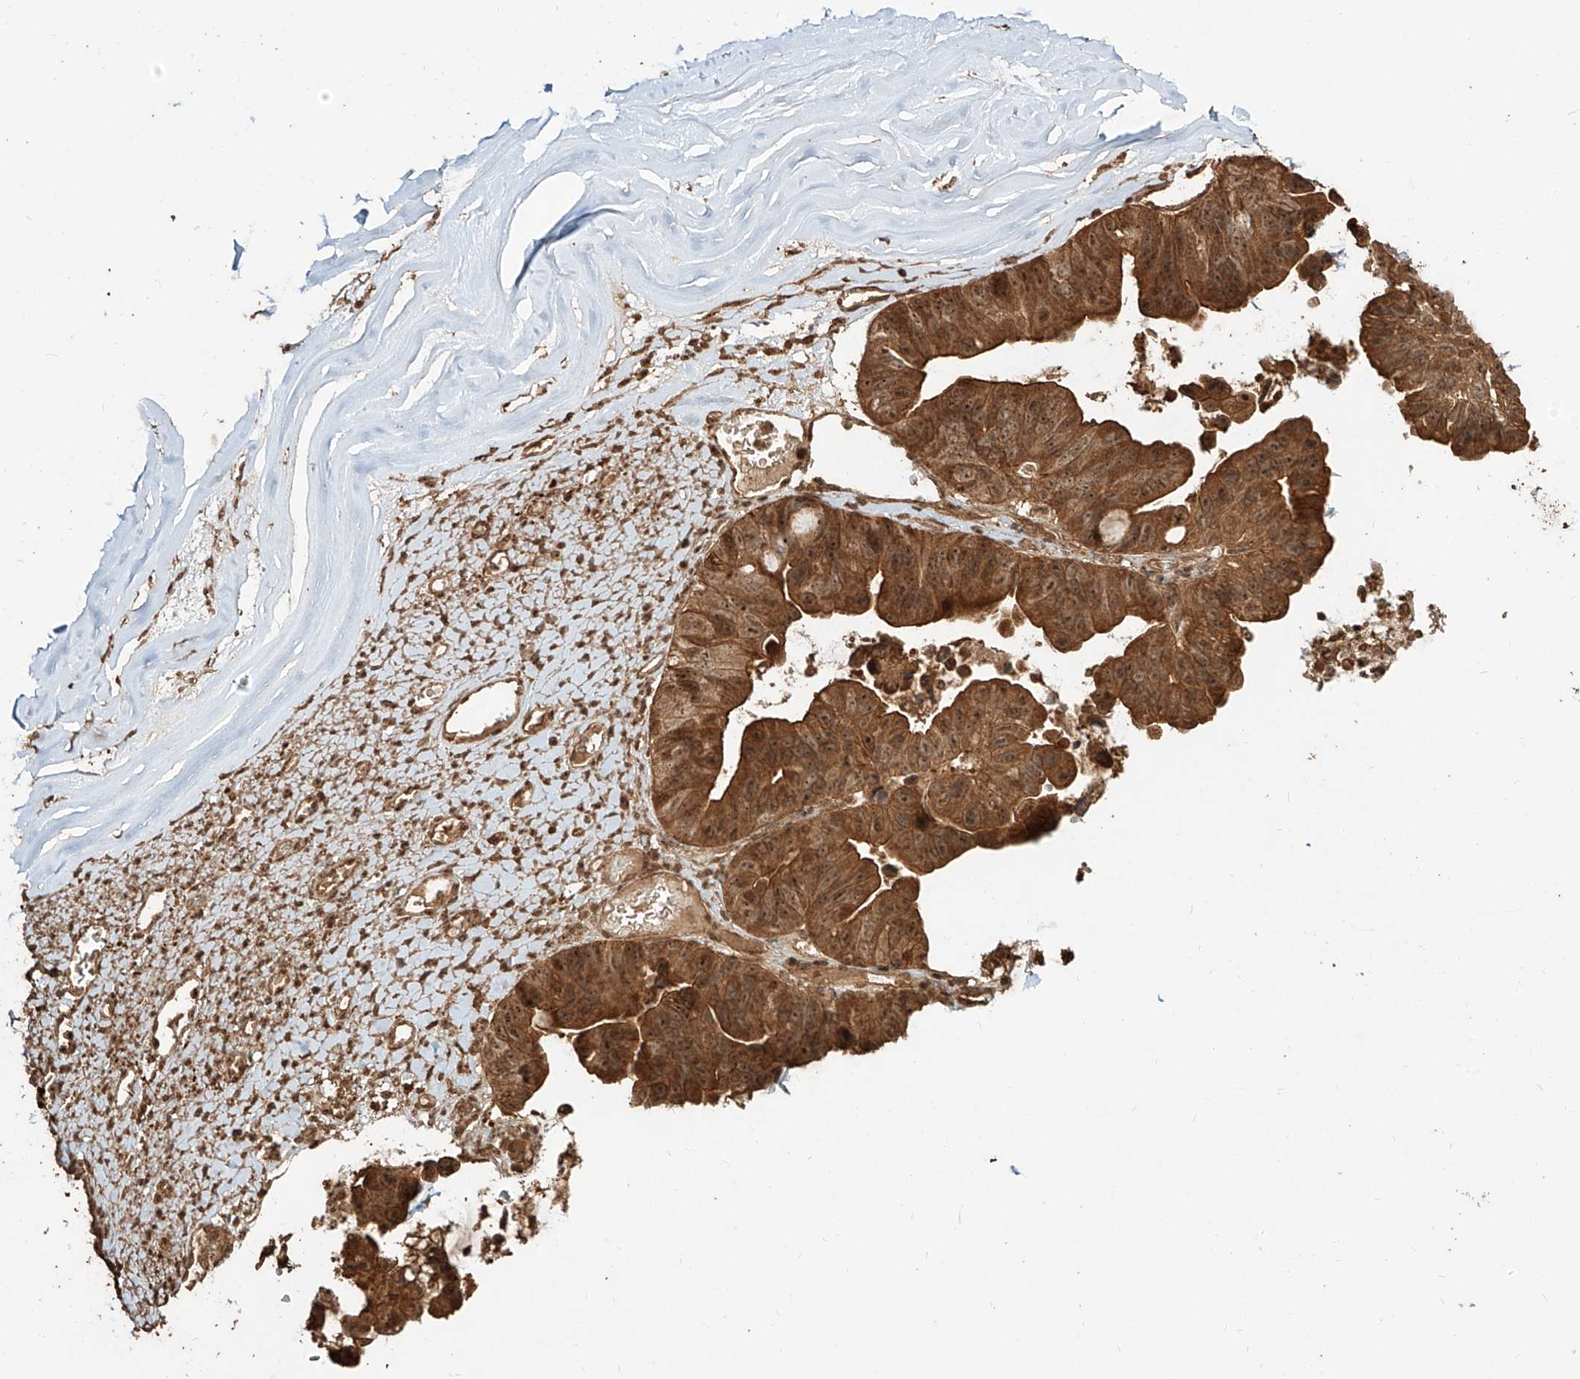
{"staining": {"intensity": "strong", "quantity": ">75%", "location": "cytoplasmic/membranous,nuclear"}, "tissue": "ovarian cancer", "cell_type": "Tumor cells", "image_type": "cancer", "snomed": [{"axis": "morphology", "description": "Cystadenocarcinoma, mucinous, NOS"}, {"axis": "topography", "description": "Ovary"}], "caption": "Protein staining of ovarian mucinous cystadenocarcinoma tissue displays strong cytoplasmic/membranous and nuclear expression in approximately >75% of tumor cells.", "gene": "ZNF660", "patient": {"sex": "female", "age": 61}}